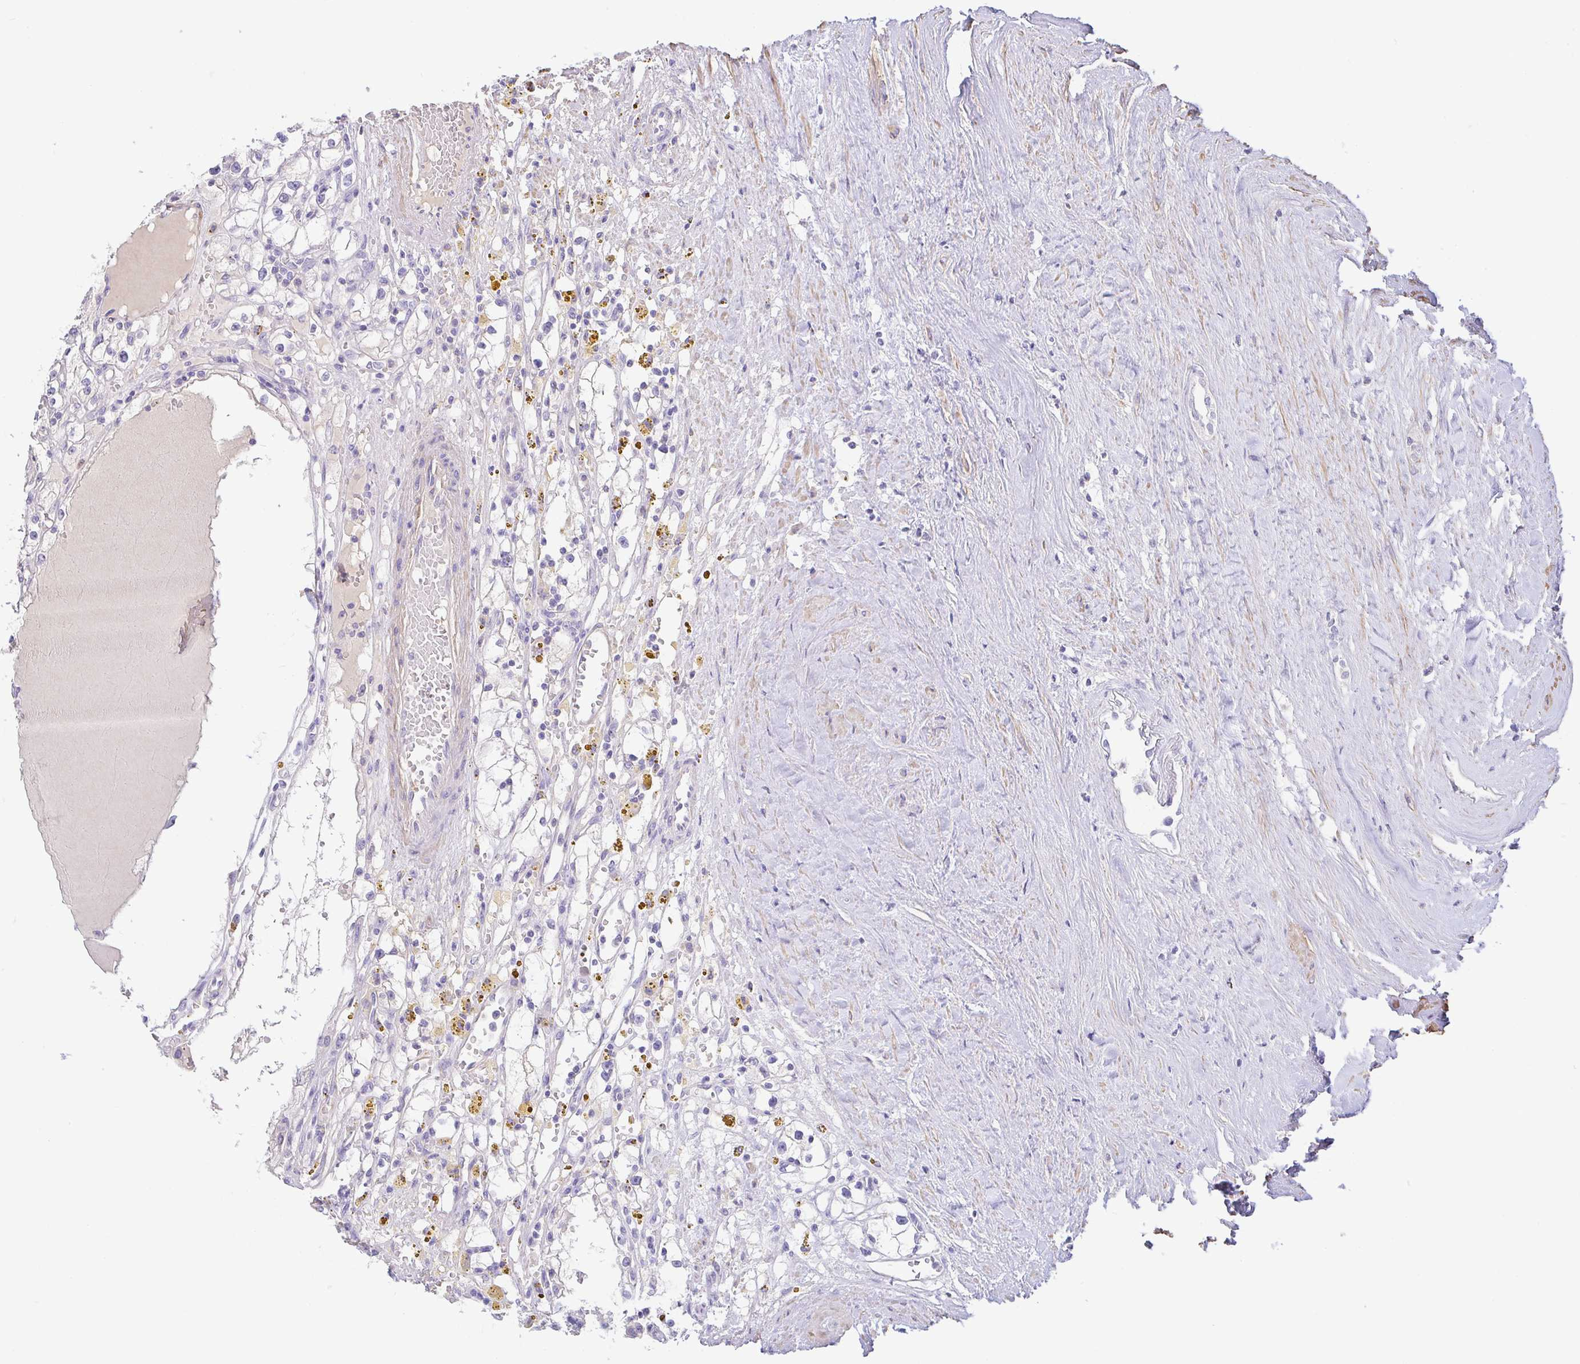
{"staining": {"intensity": "negative", "quantity": "none", "location": "none"}, "tissue": "renal cancer", "cell_type": "Tumor cells", "image_type": "cancer", "snomed": [{"axis": "morphology", "description": "Adenocarcinoma, NOS"}, {"axis": "topography", "description": "Kidney"}], "caption": "Immunohistochemistry (IHC) micrograph of human renal cancer stained for a protein (brown), which reveals no positivity in tumor cells.", "gene": "PYGM", "patient": {"sex": "male", "age": 56}}